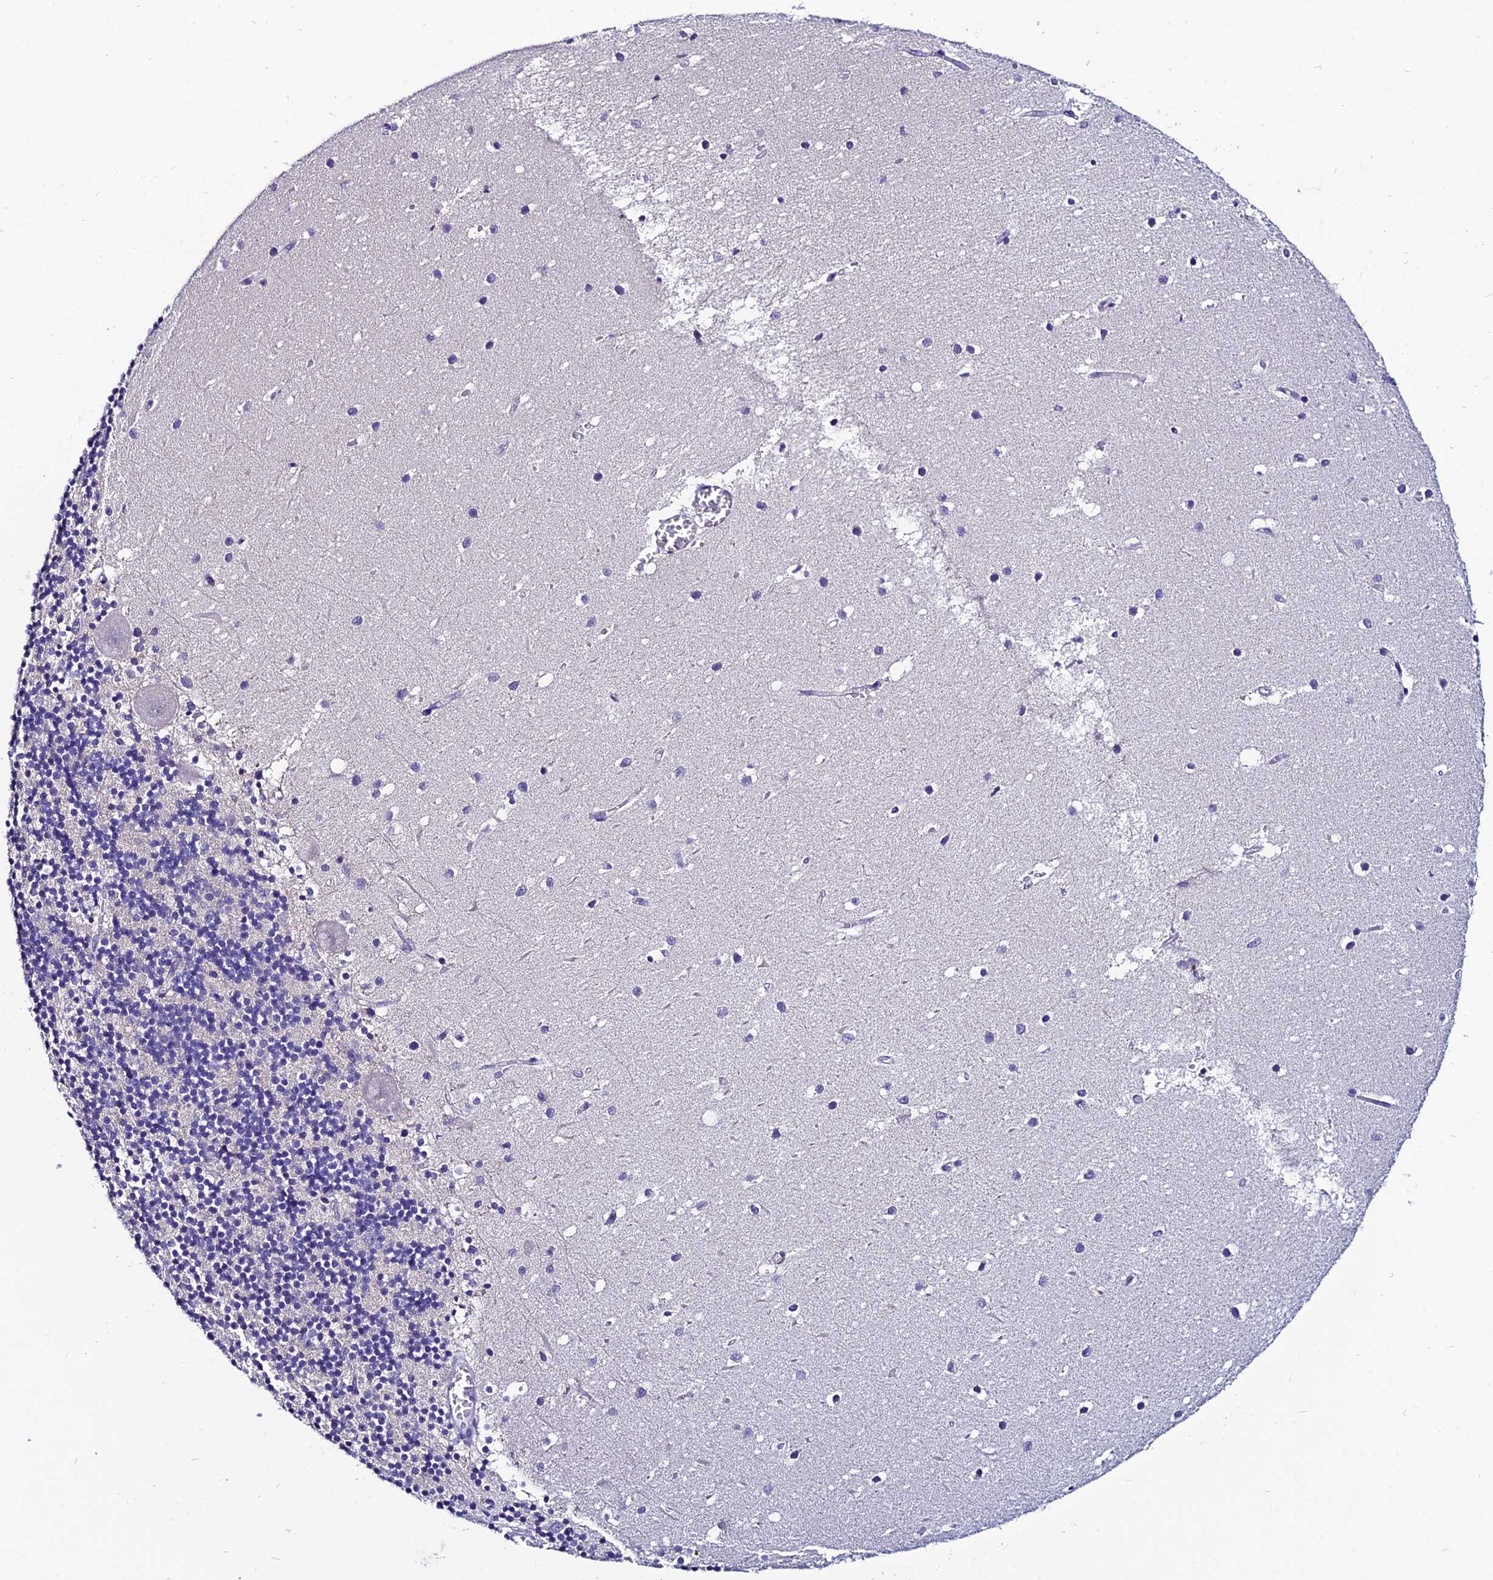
{"staining": {"intensity": "negative", "quantity": "none", "location": "none"}, "tissue": "cerebellum", "cell_type": "Cells in granular layer", "image_type": "normal", "snomed": [{"axis": "morphology", "description": "Normal tissue, NOS"}, {"axis": "topography", "description": "Cerebellum"}], "caption": "Cerebellum stained for a protein using immunohistochemistry reveals no expression cells in granular layer.", "gene": "LGALS7", "patient": {"sex": "male", "age": 54}}